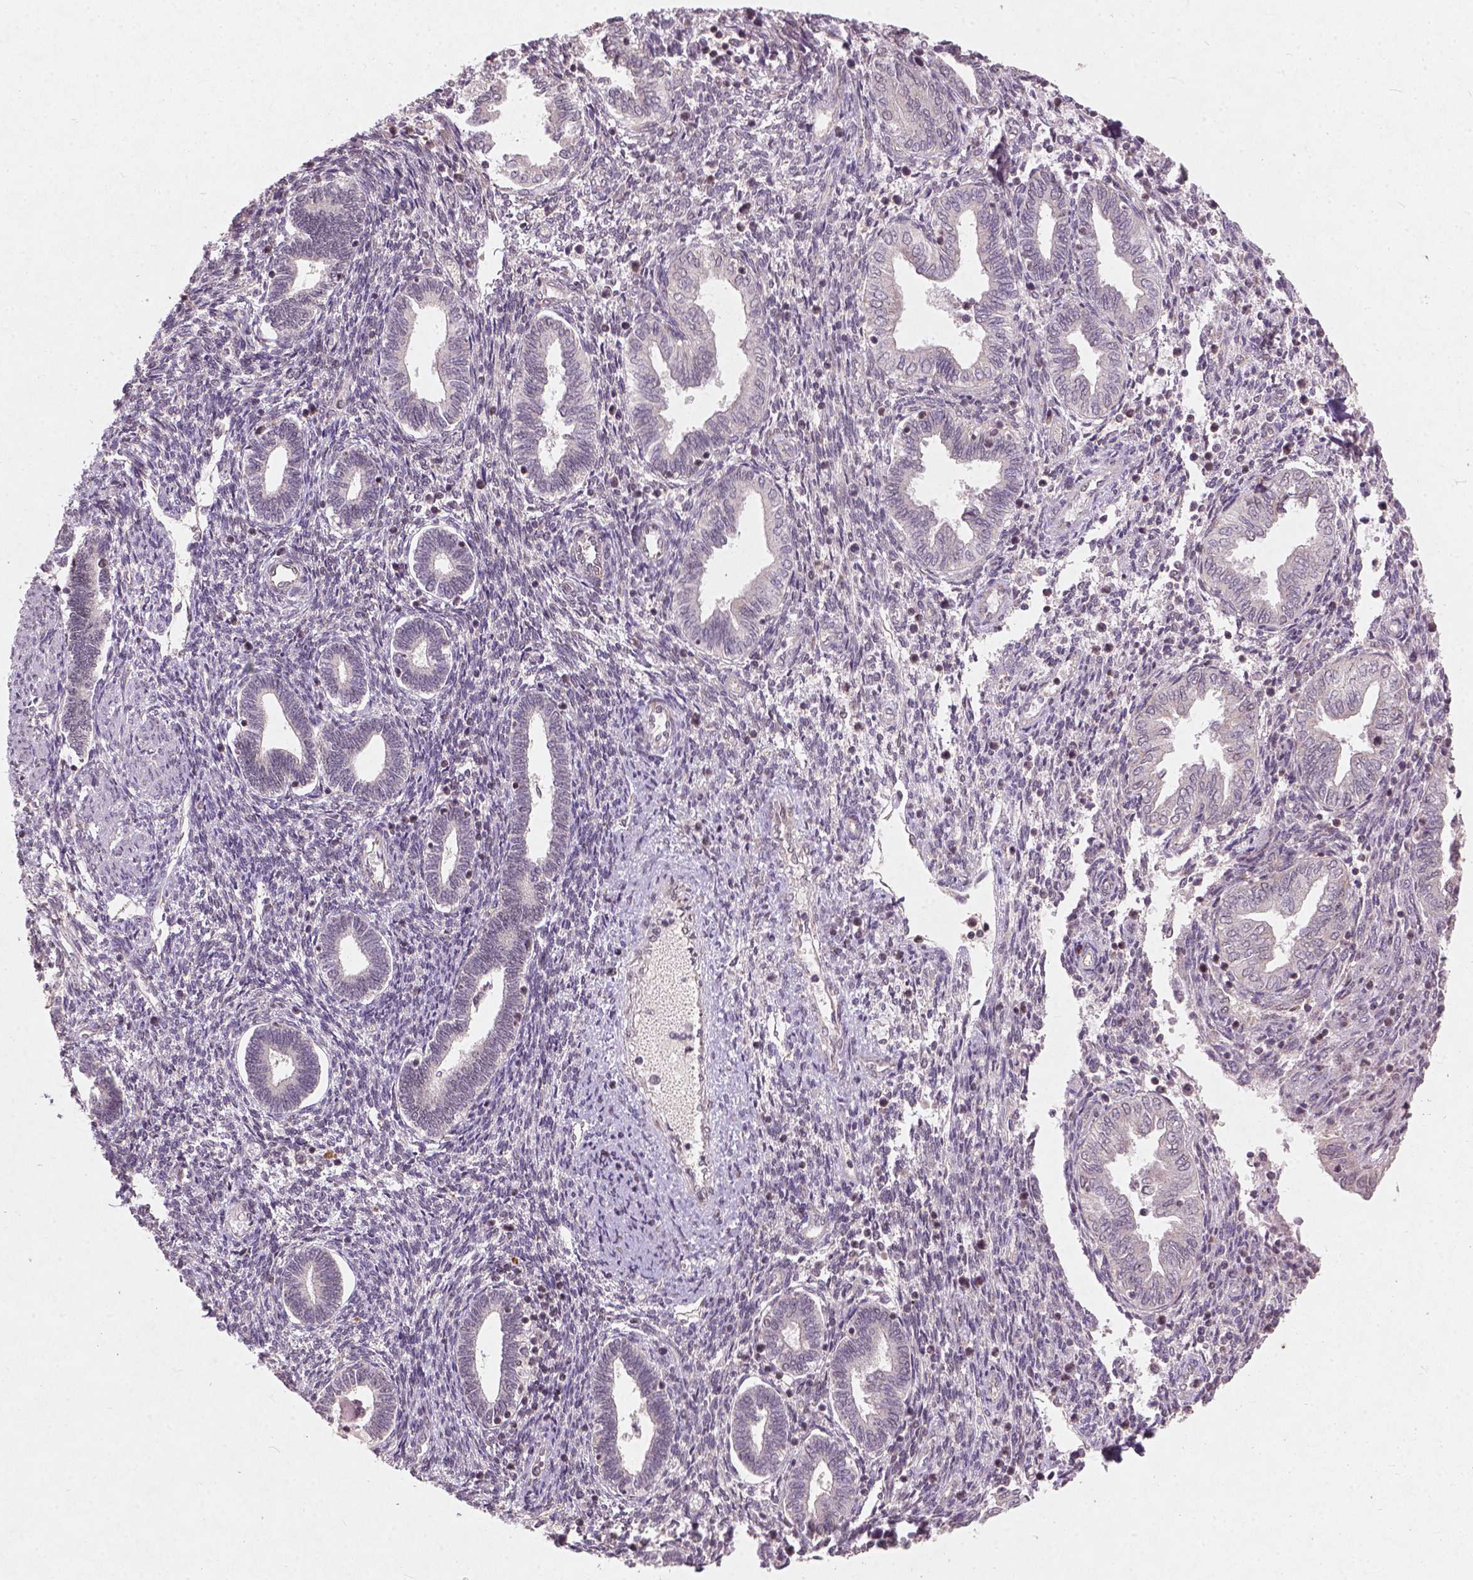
{"staining": {"intensity": "negative", "quantity": "none", "location": "none"}, "tissue": "endometrium", "cell_type": "Cells in endometrial stroma", "image_type": "normal", "snomed": [{"axis": "morphology", "description": "Normal tissue, NOS"}, {"axis": "topography", "description": "Endometrium"}], "caption": "Immunohistochemistry histopathology image of benign endometrium: endometrium stained with DAB (3,3'-diaminobenzidine) reveals no significant protein positivity in cells in endometrial stroma.", "gene": "SMAD2", "patient": {"sex": "female", "age": 42}}